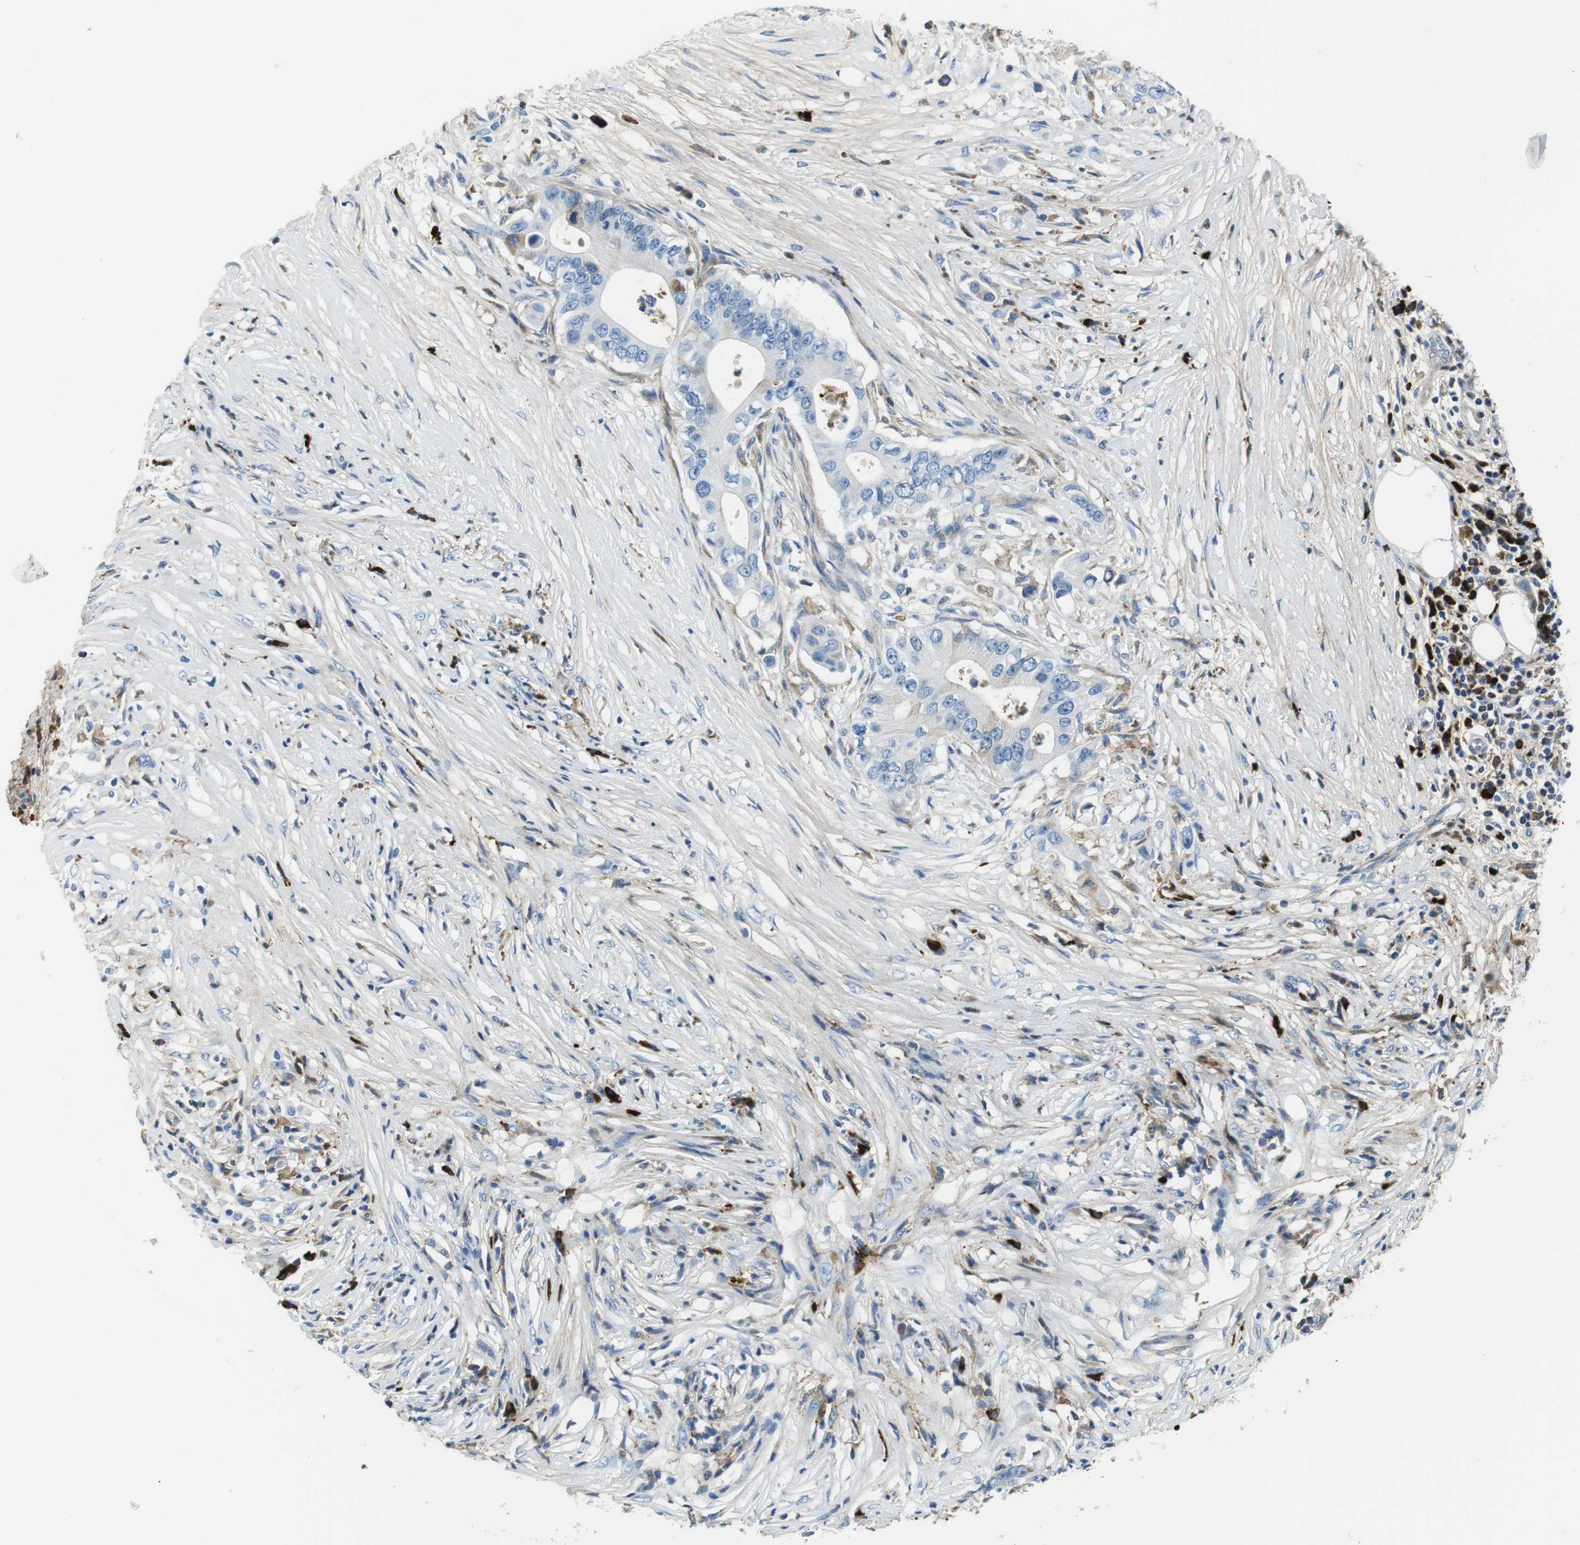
{"staining": {"intensity": "negative", "quantity": "none", "location": "none"}, "tissue": "pancreatic cancer", "cell_type": "Tumor cells", "image_type": "cancer", "snomed": [{"axis": "morphology", "description": "Adenocarcinoma, NOS"}, {"axis": "topography", "description": "Pancreas"}], "caption": "DAB (3,3'-diaminobenzidine) immunohistochemical staining of human pancreatic cancer (adenocarcinoma) displays no significant expression in tumor cells. (DAB IHC with hematoxylin counter stain).", "gene": "IGKC", "patient": {"sex": "male", "age": 77}}